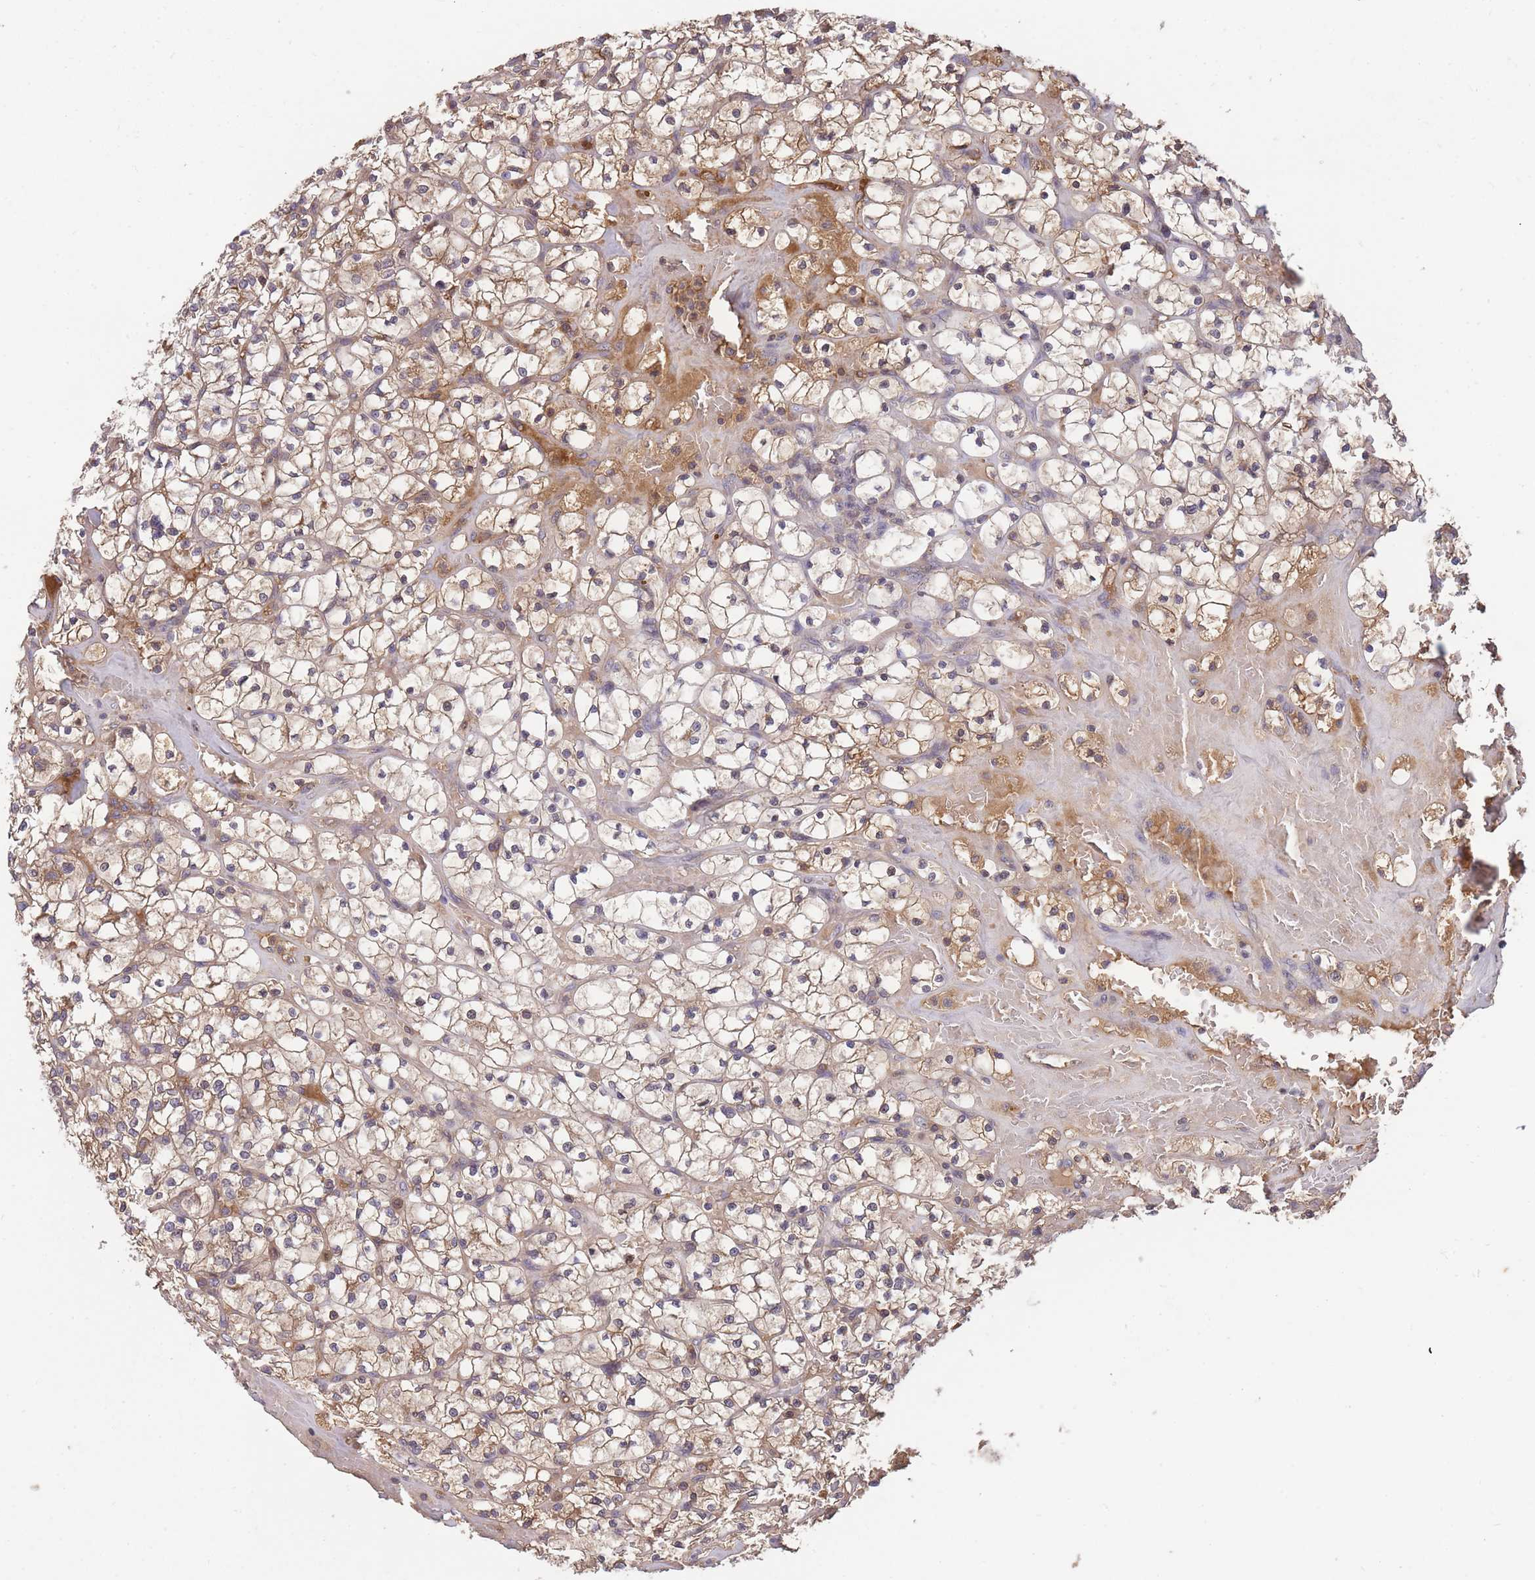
{"staining": {"intensity": "moderate", "quantity": ">75%", "location": "cytoplasmic/membranous"}, "tissue": "renal cancer", "cell_type": "Tumor cells", "image_type": "cancer", "snomed": [{"axis": "morphology", "description": "Adenocarcinoma, NOS"}, {"axis": "topography", "description": "Kidney"}], "caption": "Immunohistochemistry staining of renal adenocarcinoma, which shows medium levels of moderate cytoplasmic/membranous positivity in about >75% of tumor cells indicating moderate cytoplasmic/membranous protein staining. The staining was performed using DAB (brown) for protein detection and nuclei were counterstained in hematoxylin (blue).", "gene": "RALGDS", "patient": {"sex": "female", "age": 64}}